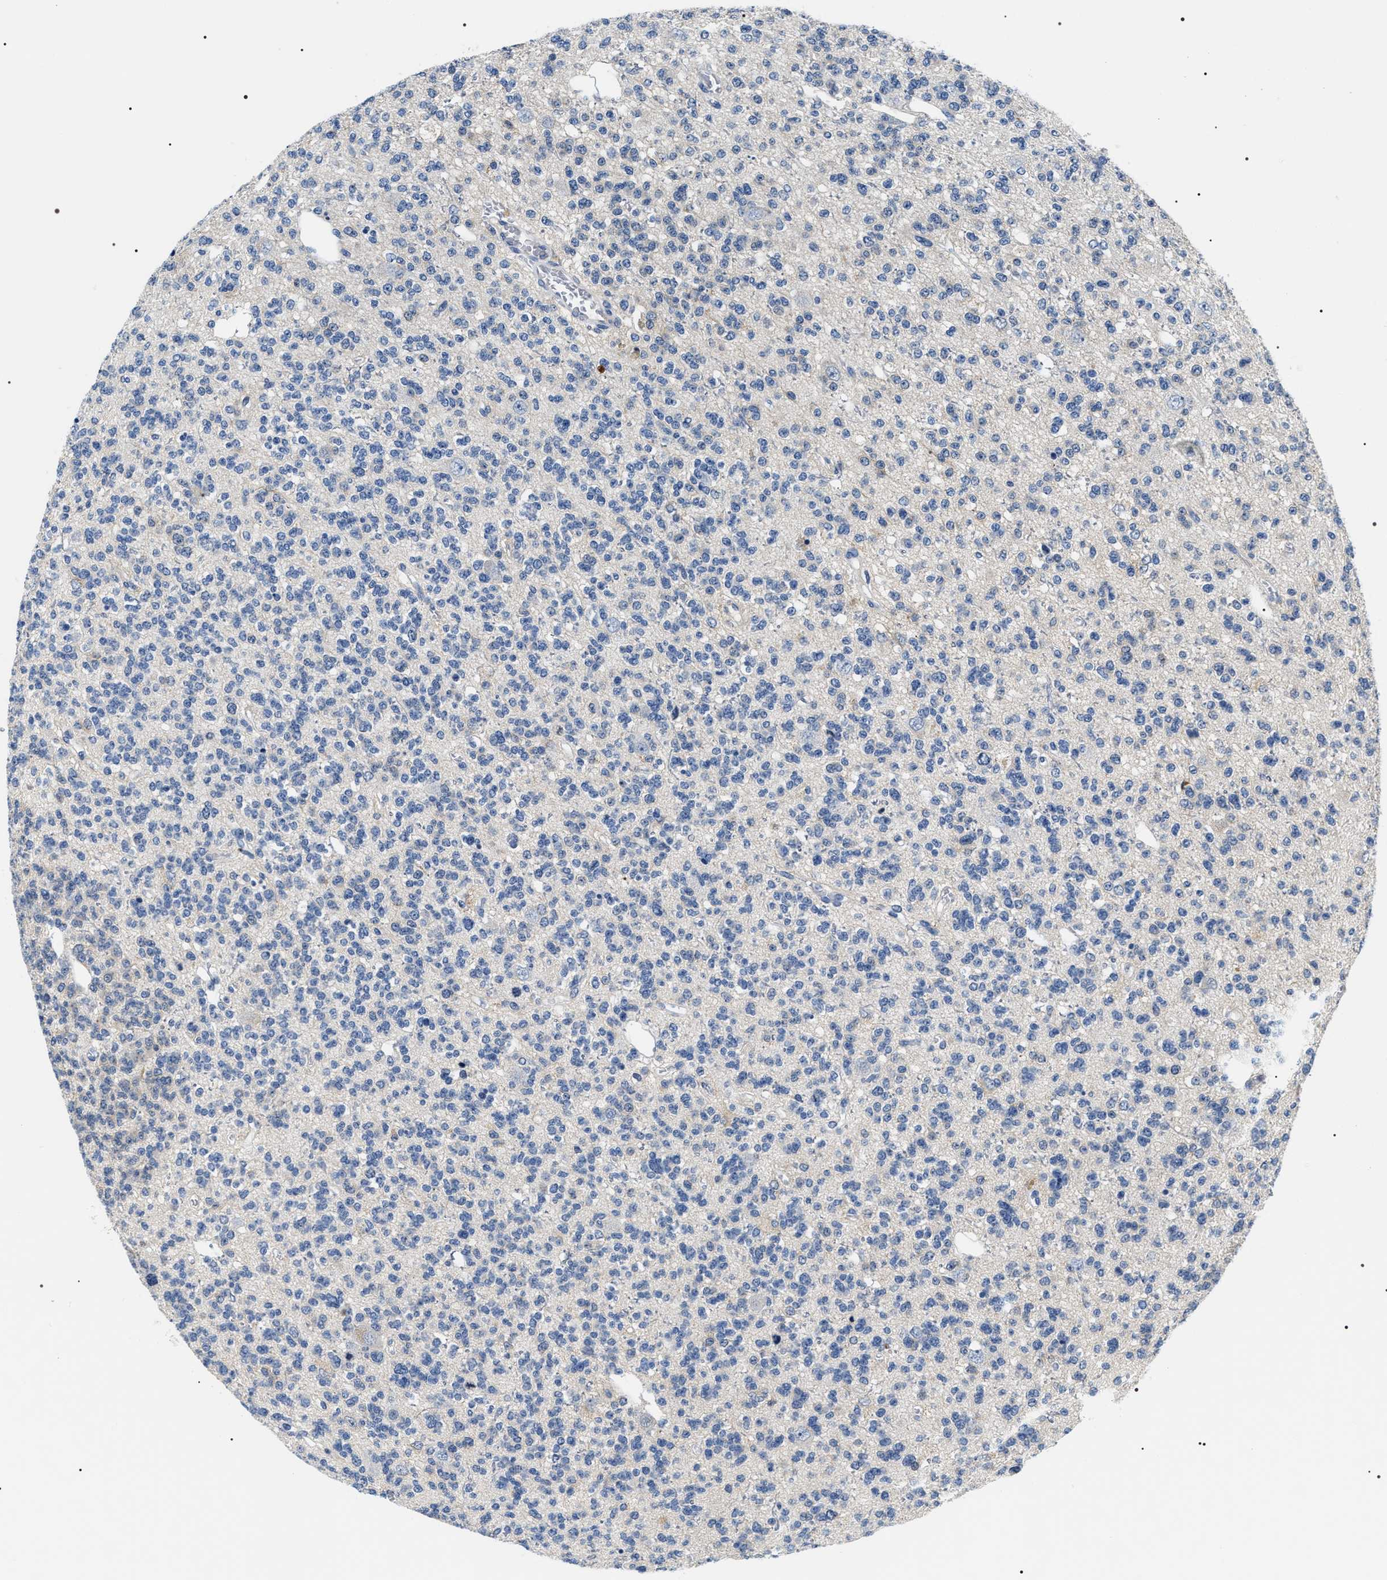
{"staining": {"intensity": "negative", "quantity": "none", "location": "none"}, "tissue": "glioma", "cell_type": "Tumor cells", "image_type": "cancer", "snomed": [{"axis": "morphology", "description": "Glioma, malignant, Low grade"}, {"axis": "topography", "description": "Brain"}], "caption": "Image shows no protein expression in tumor cells of malignant glioma (low-grade) tissue.", "gene": "BAG2", "patient": {"sex": "male", "age": 38}}